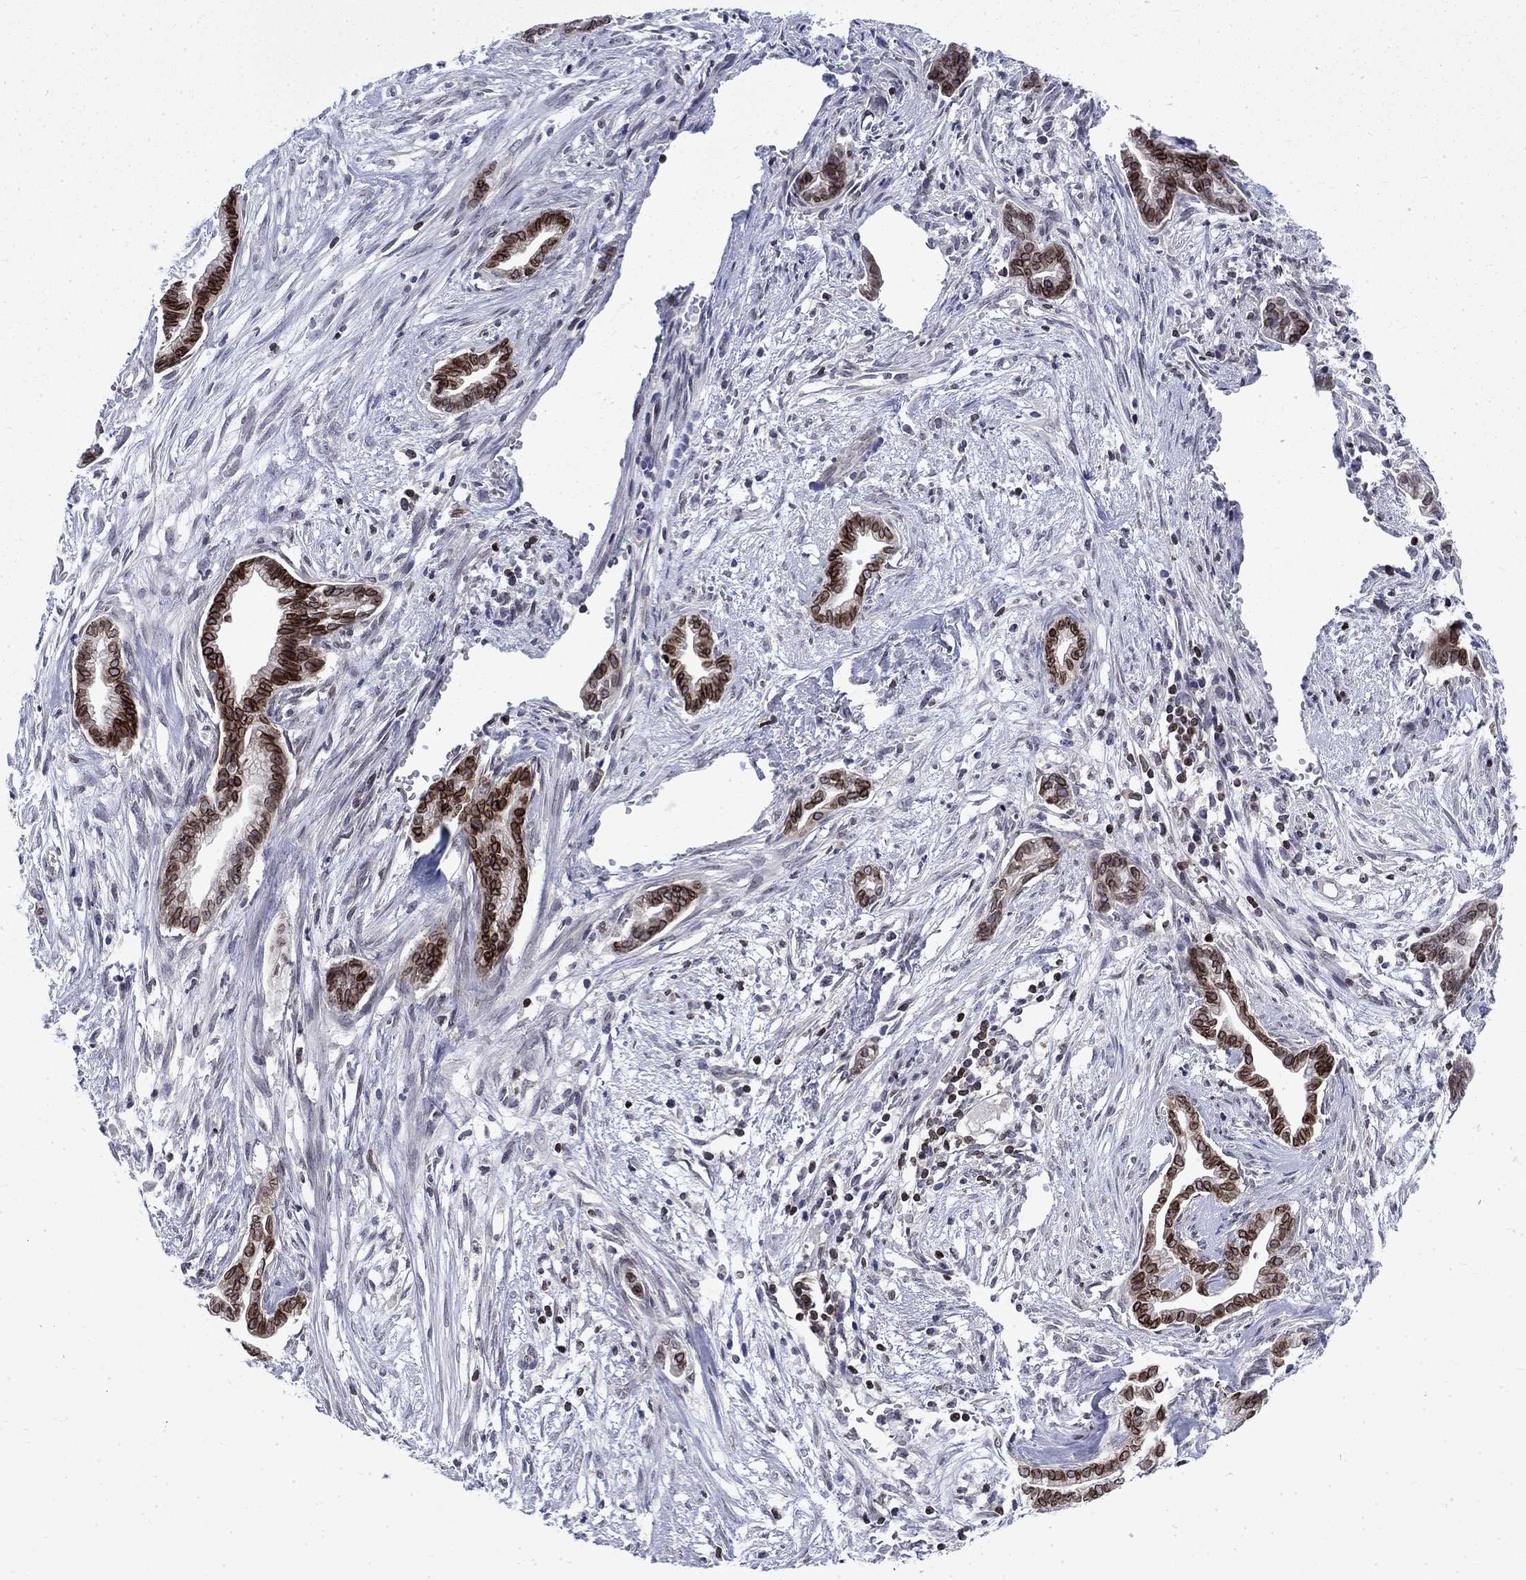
{"staining": {"intensity": "strong", "quantity": ">75%", "location": "cytoplasmic/membranous,nuclear"}, "tissue": "cervical cancer", "cell_type": "Tumor cells", "image_type": "cancer", "snomed": [{"axis": "morphology", "description": "Adenocarcinoma, NOS"}, {"axis": "topography", "description": "Cervix"}], "caption": "Protein staining exhibits strong cytoplasmic/membranous and nuclear positivity in about >75% of tumor cells in cervical adenocarcinoma.", "gene": "SLA", "patient": {"sex": "female", "age": 62}}